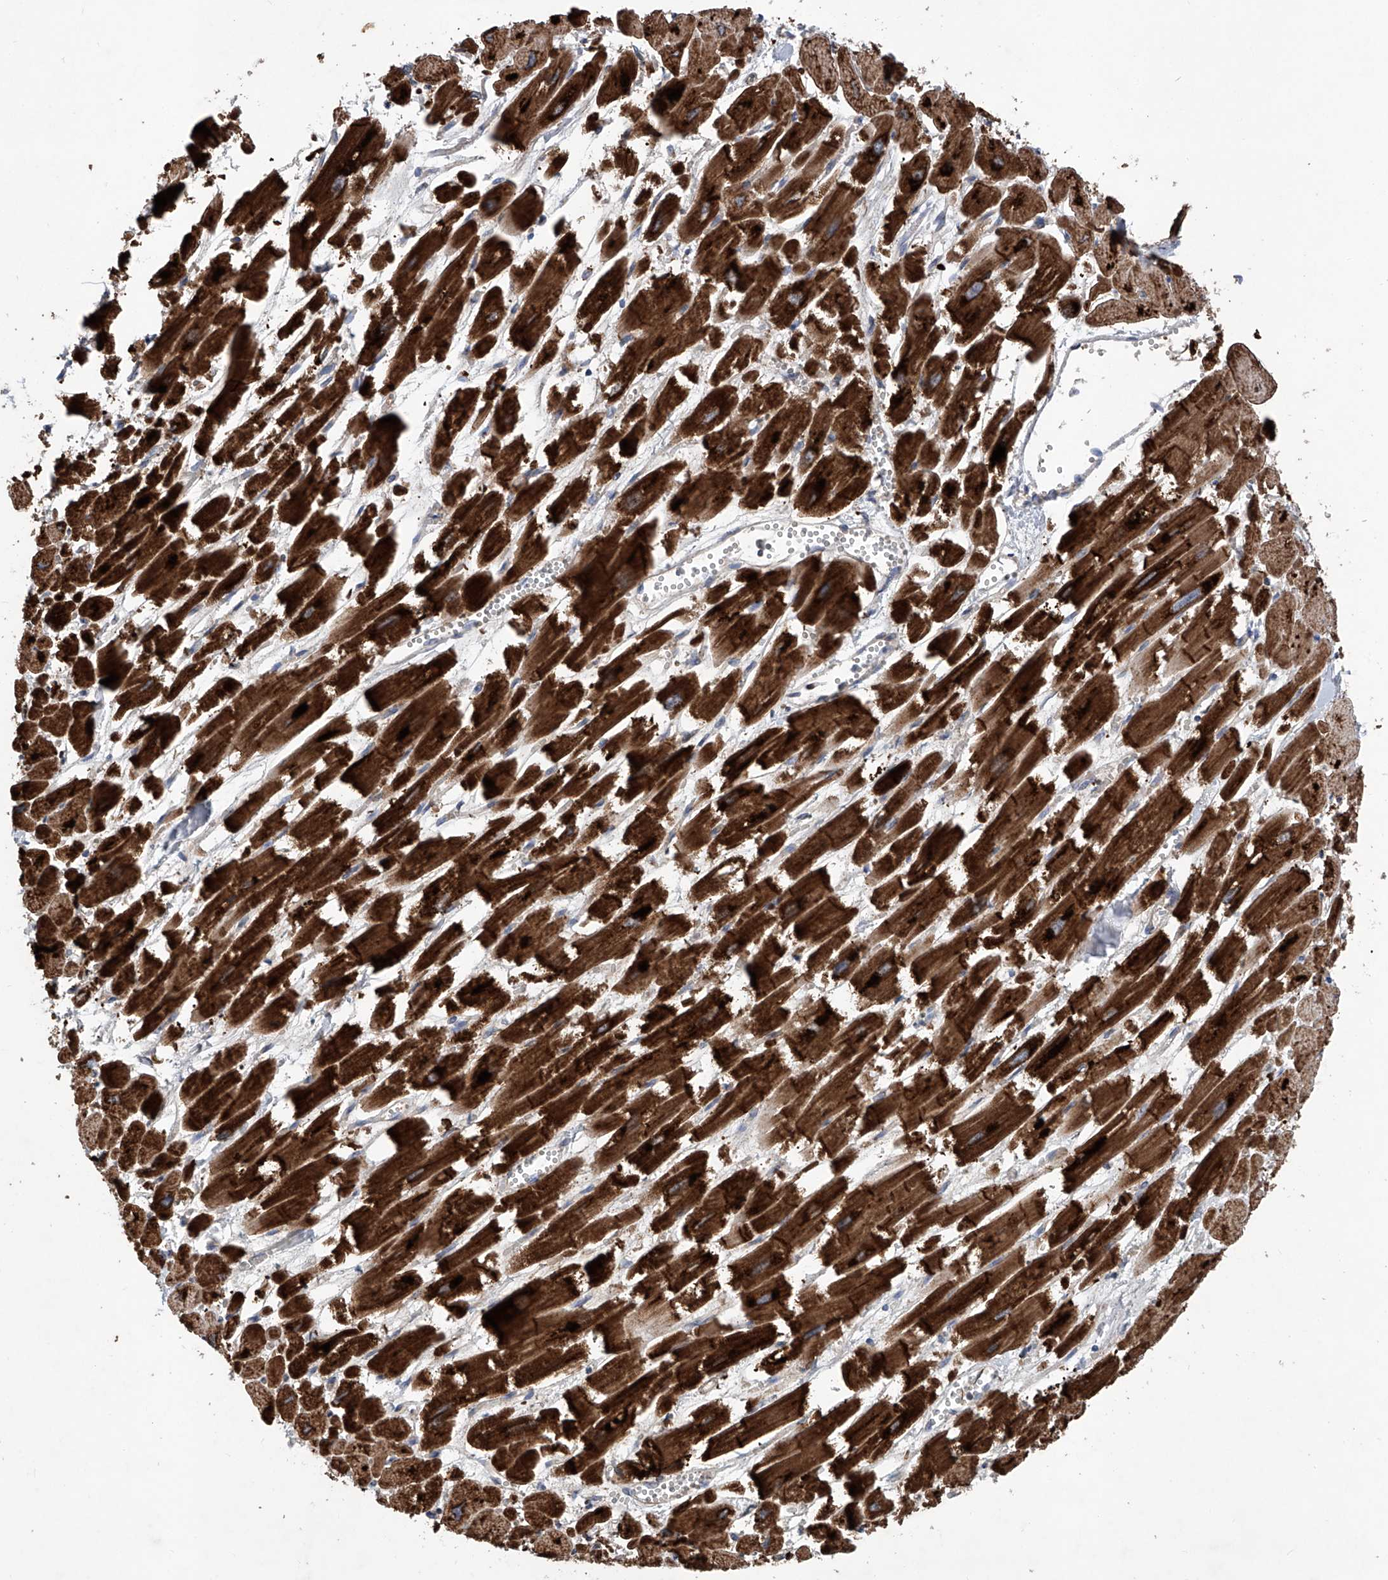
{"staining": {"intensity": "strong", "quantity": ">75%", "location": "cytoplasmic/membranous"}, "tissue": "heart muscle", "cell_type": "Cardiomyocytes", "image_type": "normal", "snomed": [{"axis": "morphology", "description": "Normal tissue, NOS"}, {"axis": "topography", "description": "Heart"}], "caption": "Strong cytoplasmic/membranous expression for a protein is present in approximately >75% of cardiomyocytes of benign heart muscle using immunohistochemistry.", "gene": "ASCC3", "patient": {"sex": "male", "age": 54}}